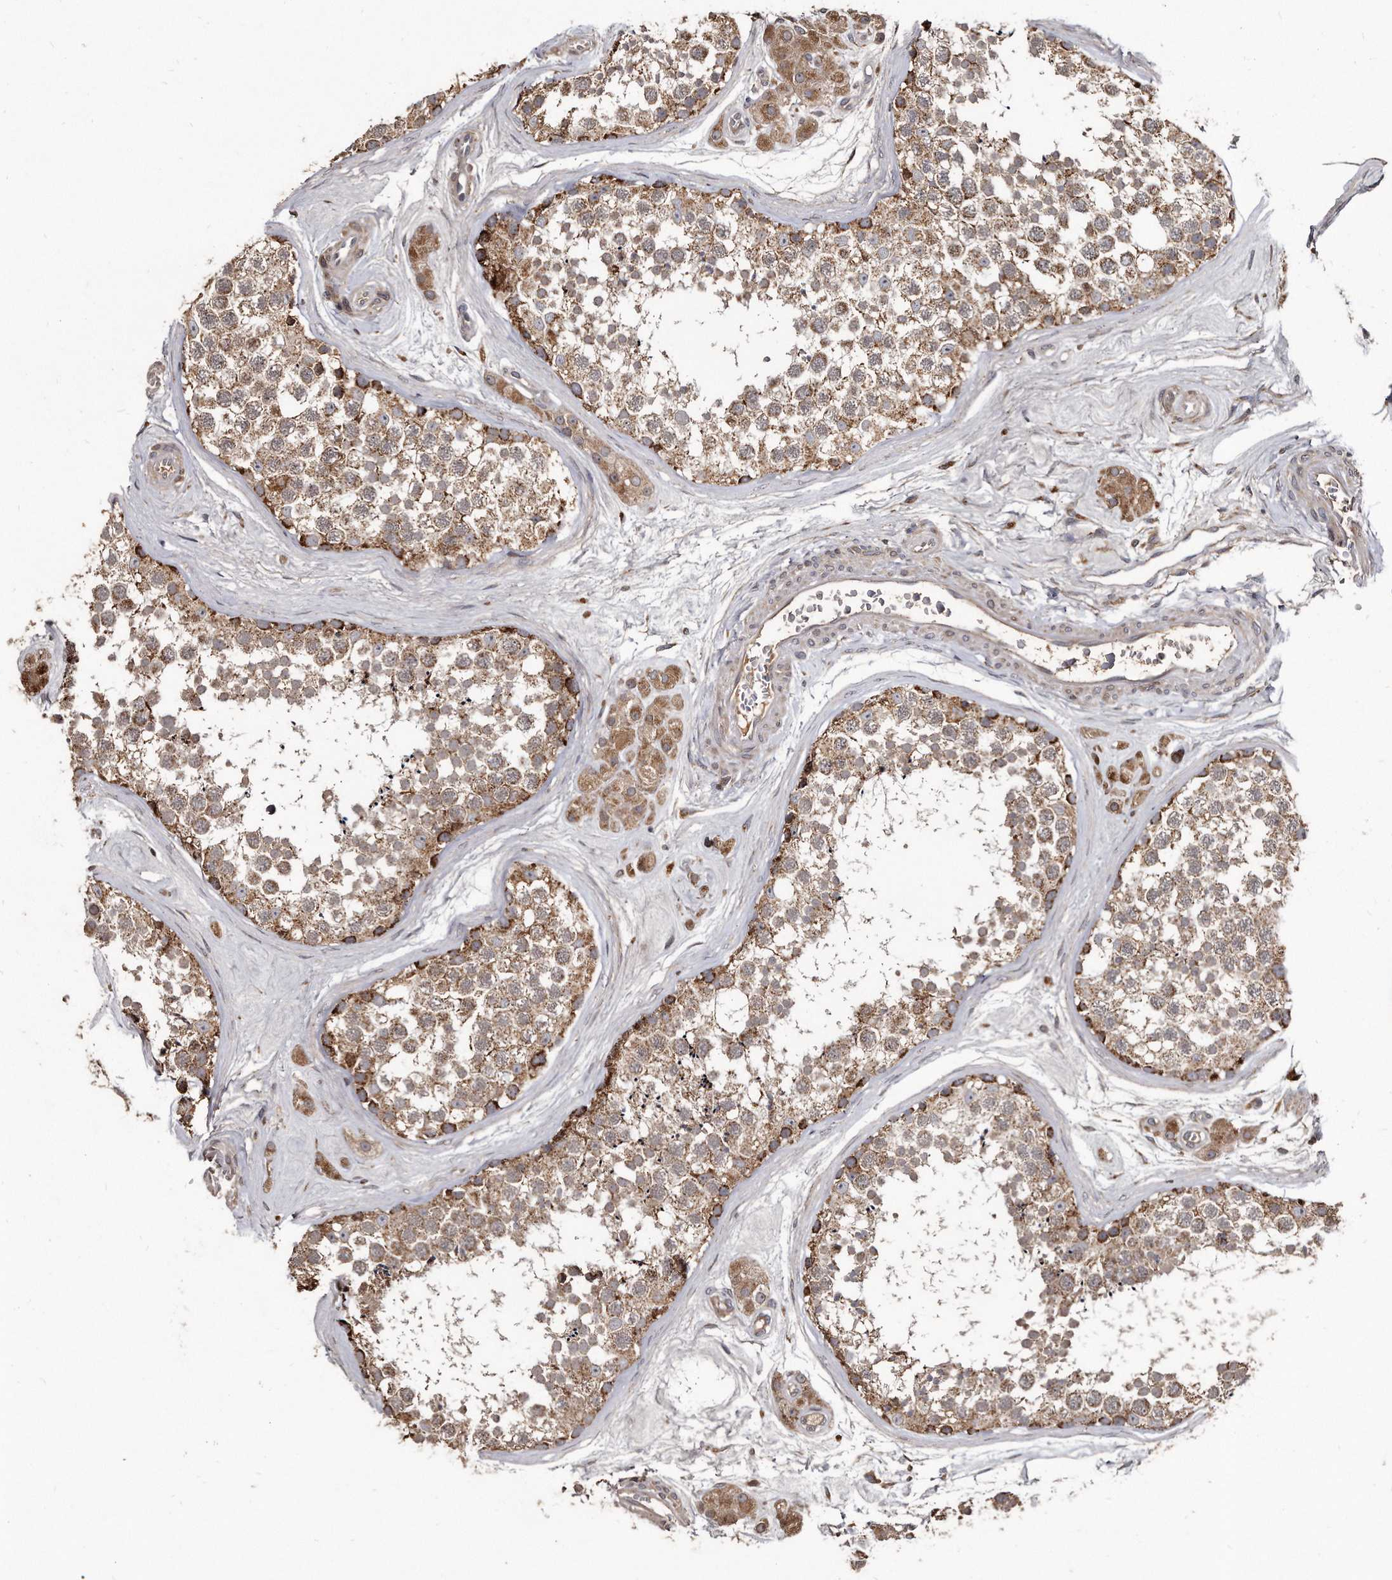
{"staining": {"intensity": "strong", "quantity": "<25%", "location": "cytoplasmic/membranous"}, "tissue": "testis", "cell_type": "Cells in seminiferous ducts", "image_type": "normal", "snomed": [{"axis": "morphology", "description": "Normal tissue, NOS"}, {"axis": "topography", "description": "Testis"}], "caption": "Immunohistochemistry of unremarkable testis displays medium levels of strong cytoplasmic/membranous staining in approximately <25% of cells in seminiferous ducts.", "gene": "FAM136A", "patient": {"sex": "male", "age": 56}}